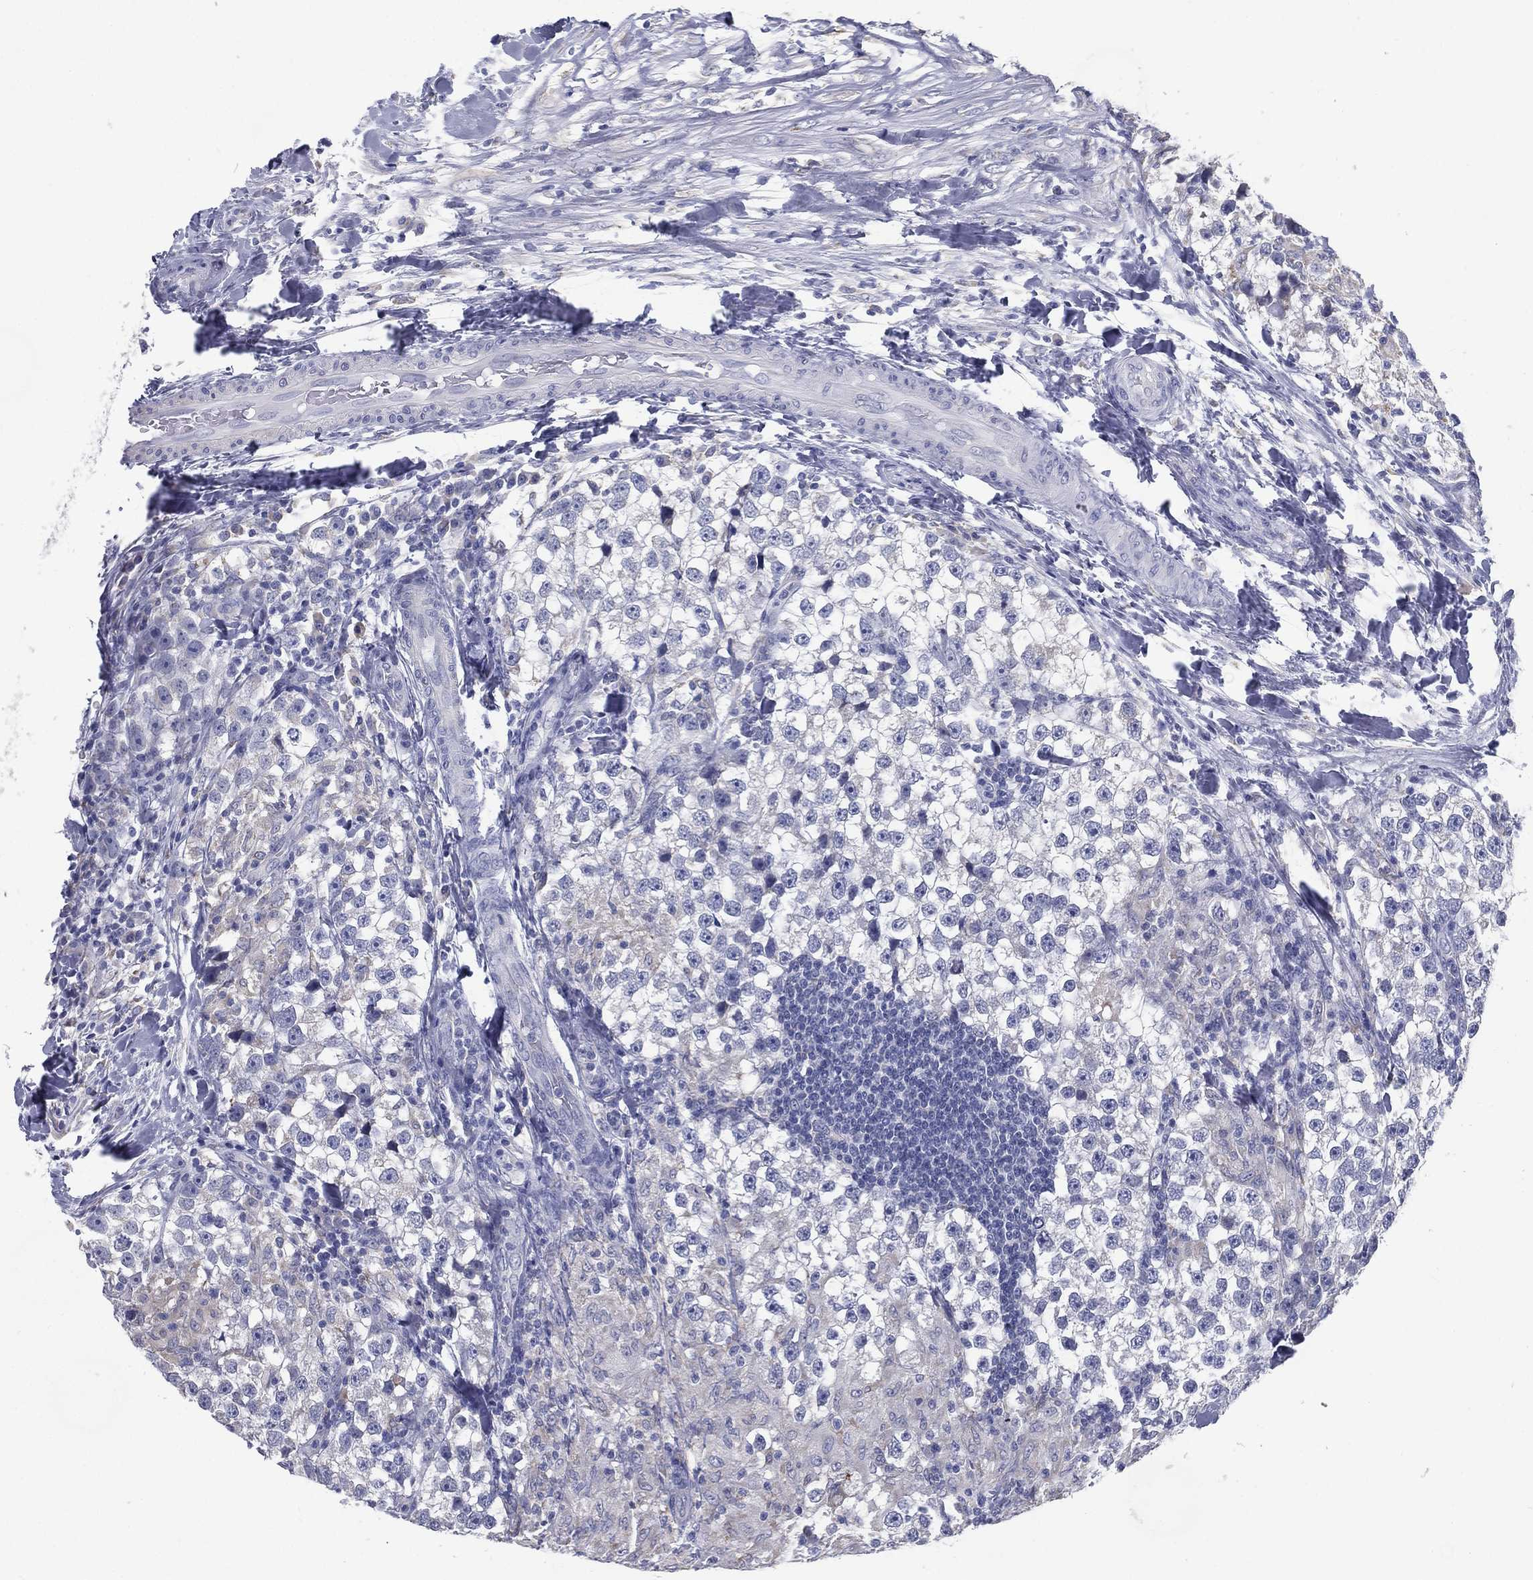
{"staining": {"intensity": "negative", "quantity": "none", "location": "none"}, "tissue": "testis cancer", "cell_type": "Tumor cells", "image_type": "cancer", "snomed": [{"axis": "morphology", "description": "Seminoma, NOS"}, {"axis": "topography", "description": "Testis"}], "caption": "An immunohistochemistry histopathology image of seminoma (testis) is shown. There is no staining in tumor cells of seminoma (testis).", "gene": "C19orf18", "patient": {"sex": "male", "age": 46}}